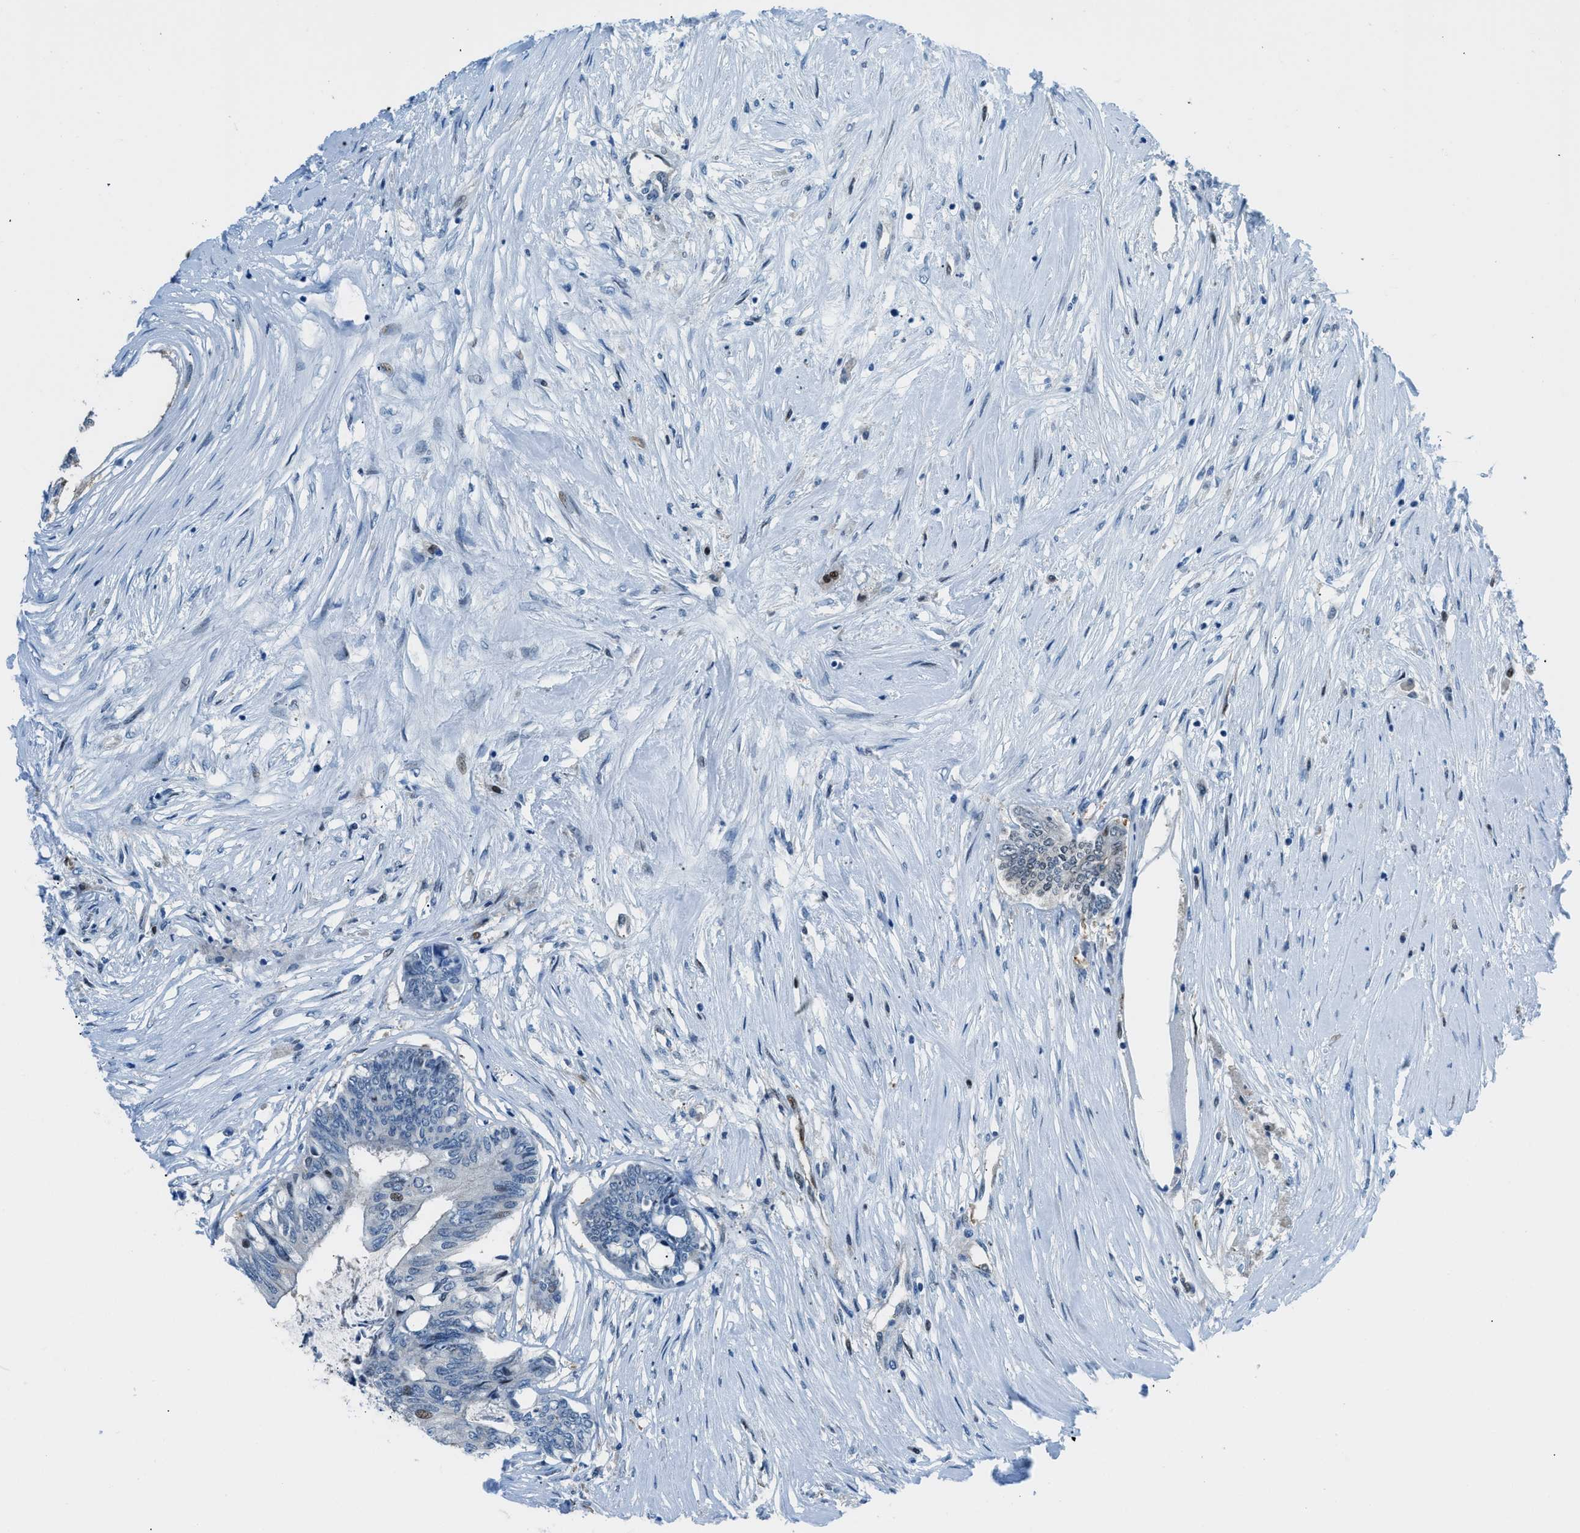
{"staining": {"intensity": "negative", "quantity": "none", "location": "none"}, "tissue": "colorectal cancer", "cell_type": "Tumor cells", "image_type": "cancer", "snomed": [{"axis": "morphology", "description": "Adenocarcinoma, NOS"}, {"axis": "topography", "description": "Rectum"}], "caption": "Immunohistochemical staining of adenocarcinoma (colorectal) displays no significant staining in tumor cells.", "gene": "YWHAE", "patient": {"sex": "male", "age": 63}}